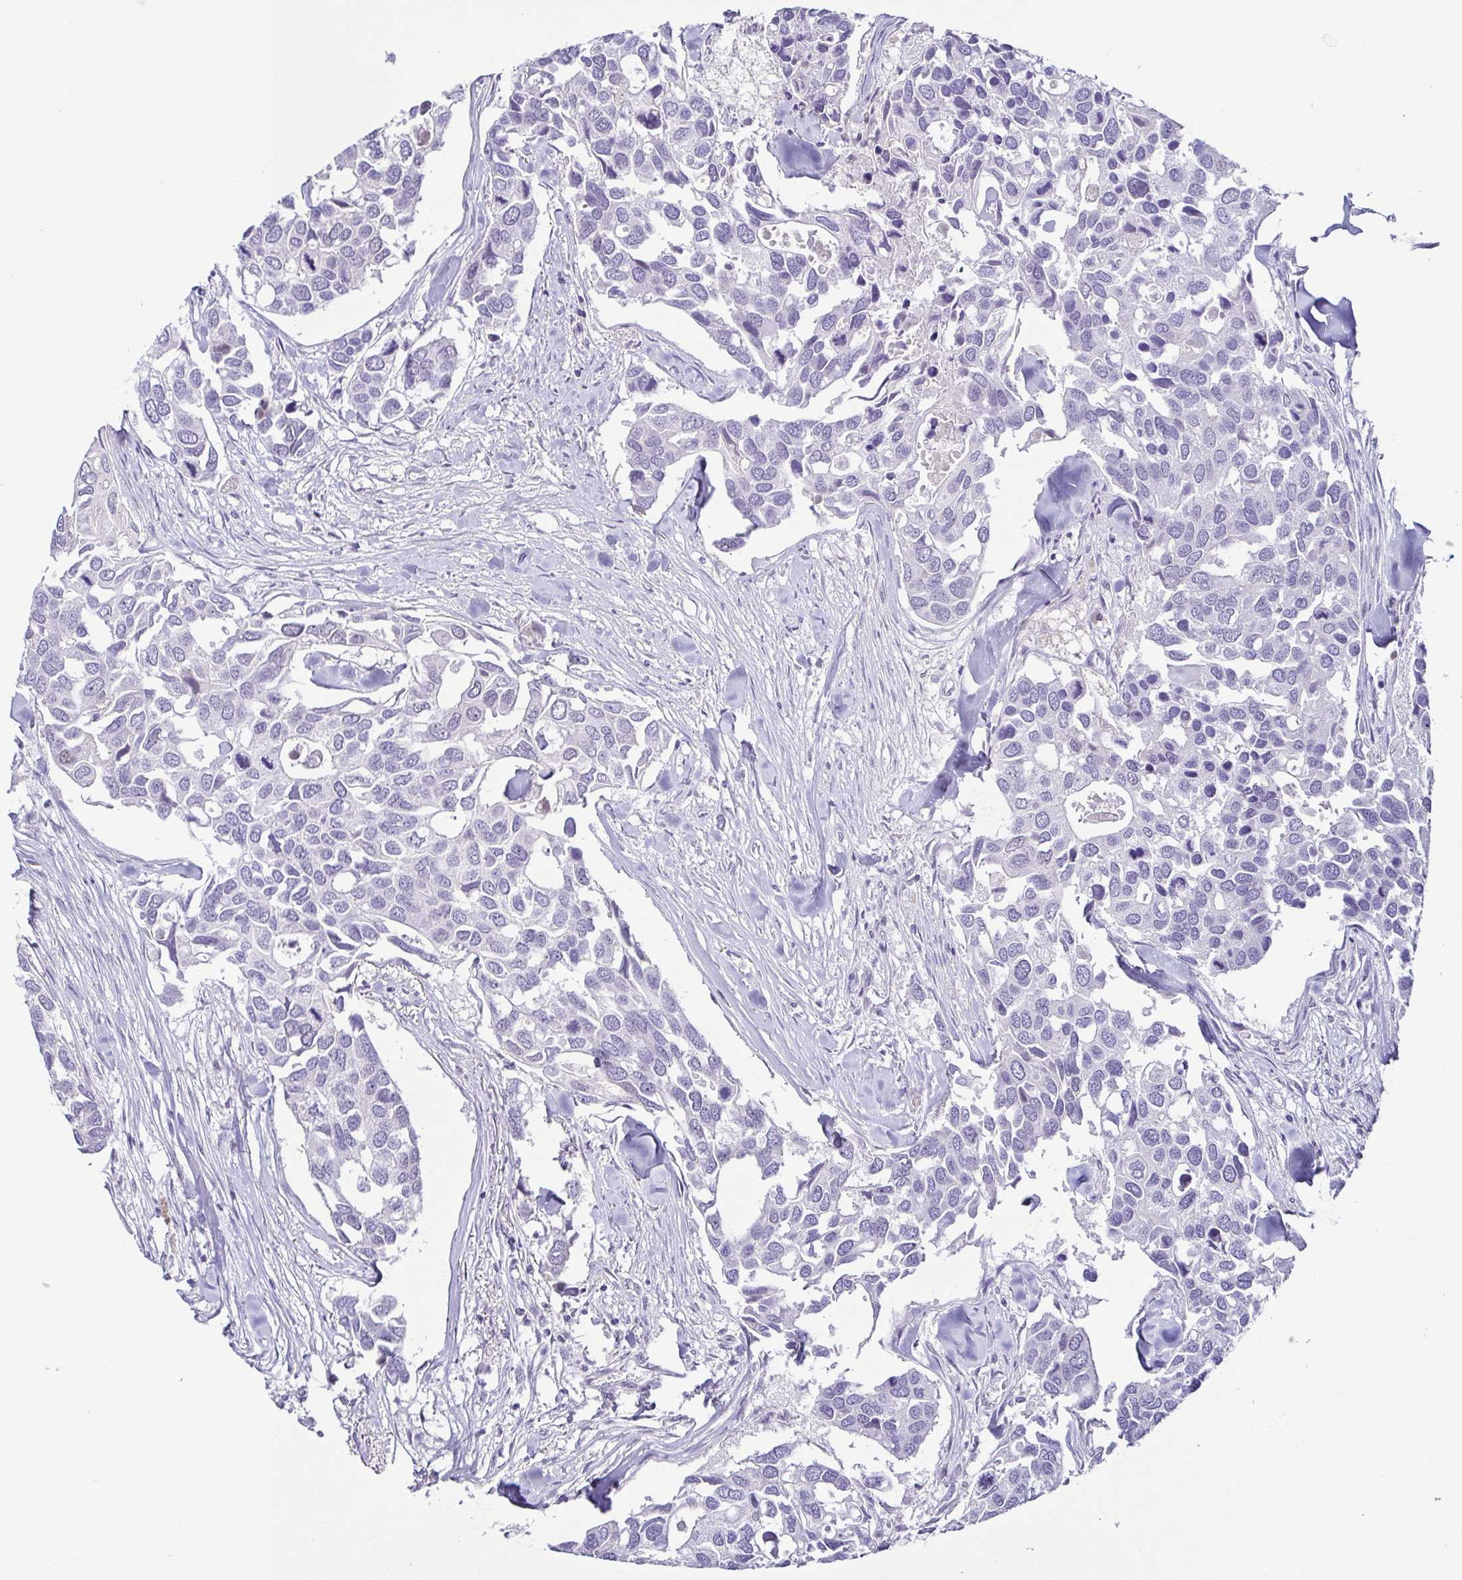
{"staining": {"intensity": "negative", "quantity": "none", "location": "none"}, "tissue": "breast cancer", "cell_type": "Tumor cells", "image_type": "cancer", "snomed": [{"axis": "morphology", "description": "Duct carcinoma"}, {"axis": "topography", "description": "Breast"}], "caption": "Invasive ductal carcinoma (breast) stained for a protein using IHC reveals no positivity tumor cells.", "gene": "TCF3", "patient": {"sex": "female", "age": 83}}